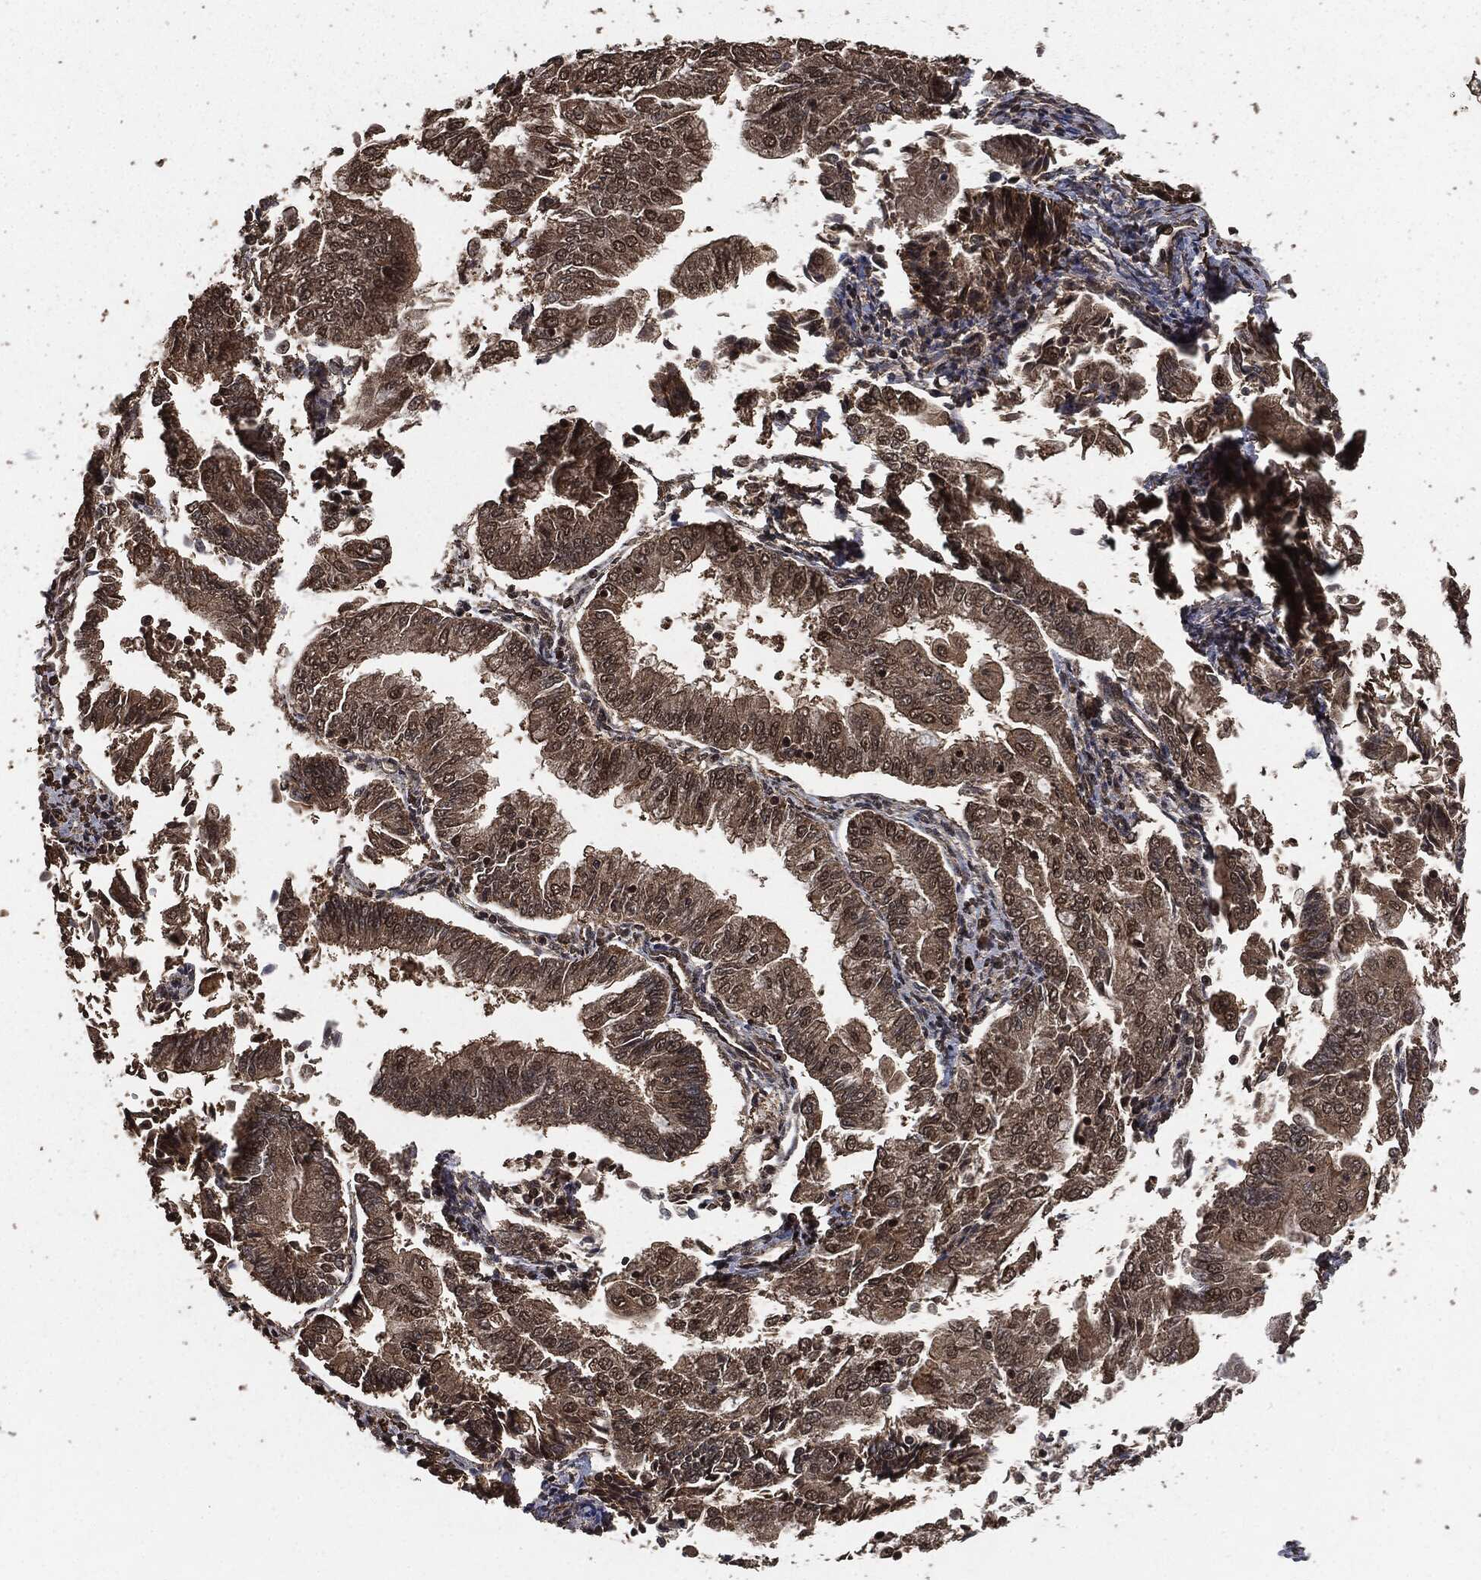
{"staining": {"intensity": "moderate", "quantity": "25%-75%", "location": "cytoplasmic/membranous,nuclear"}, "tissue": "endometrial cancer", "cell_type": "Tumor cells", "image_type": "cancer", "snomed": [{"axis": "morphology", "description": "Adenocarcinoma, NOS"}, {"axis": "topography", "description": "Endometrium"}], "caption": "This photomicrograph displays immunohistochemistry staining of human endometrial adenocarcinoma, with medium moderate cytoplasmic/membranous and nuclear staining in about 25%-75% of tumor cells.", "gene": "EGFR", "patient": {"sex": "female", "age": 56}}